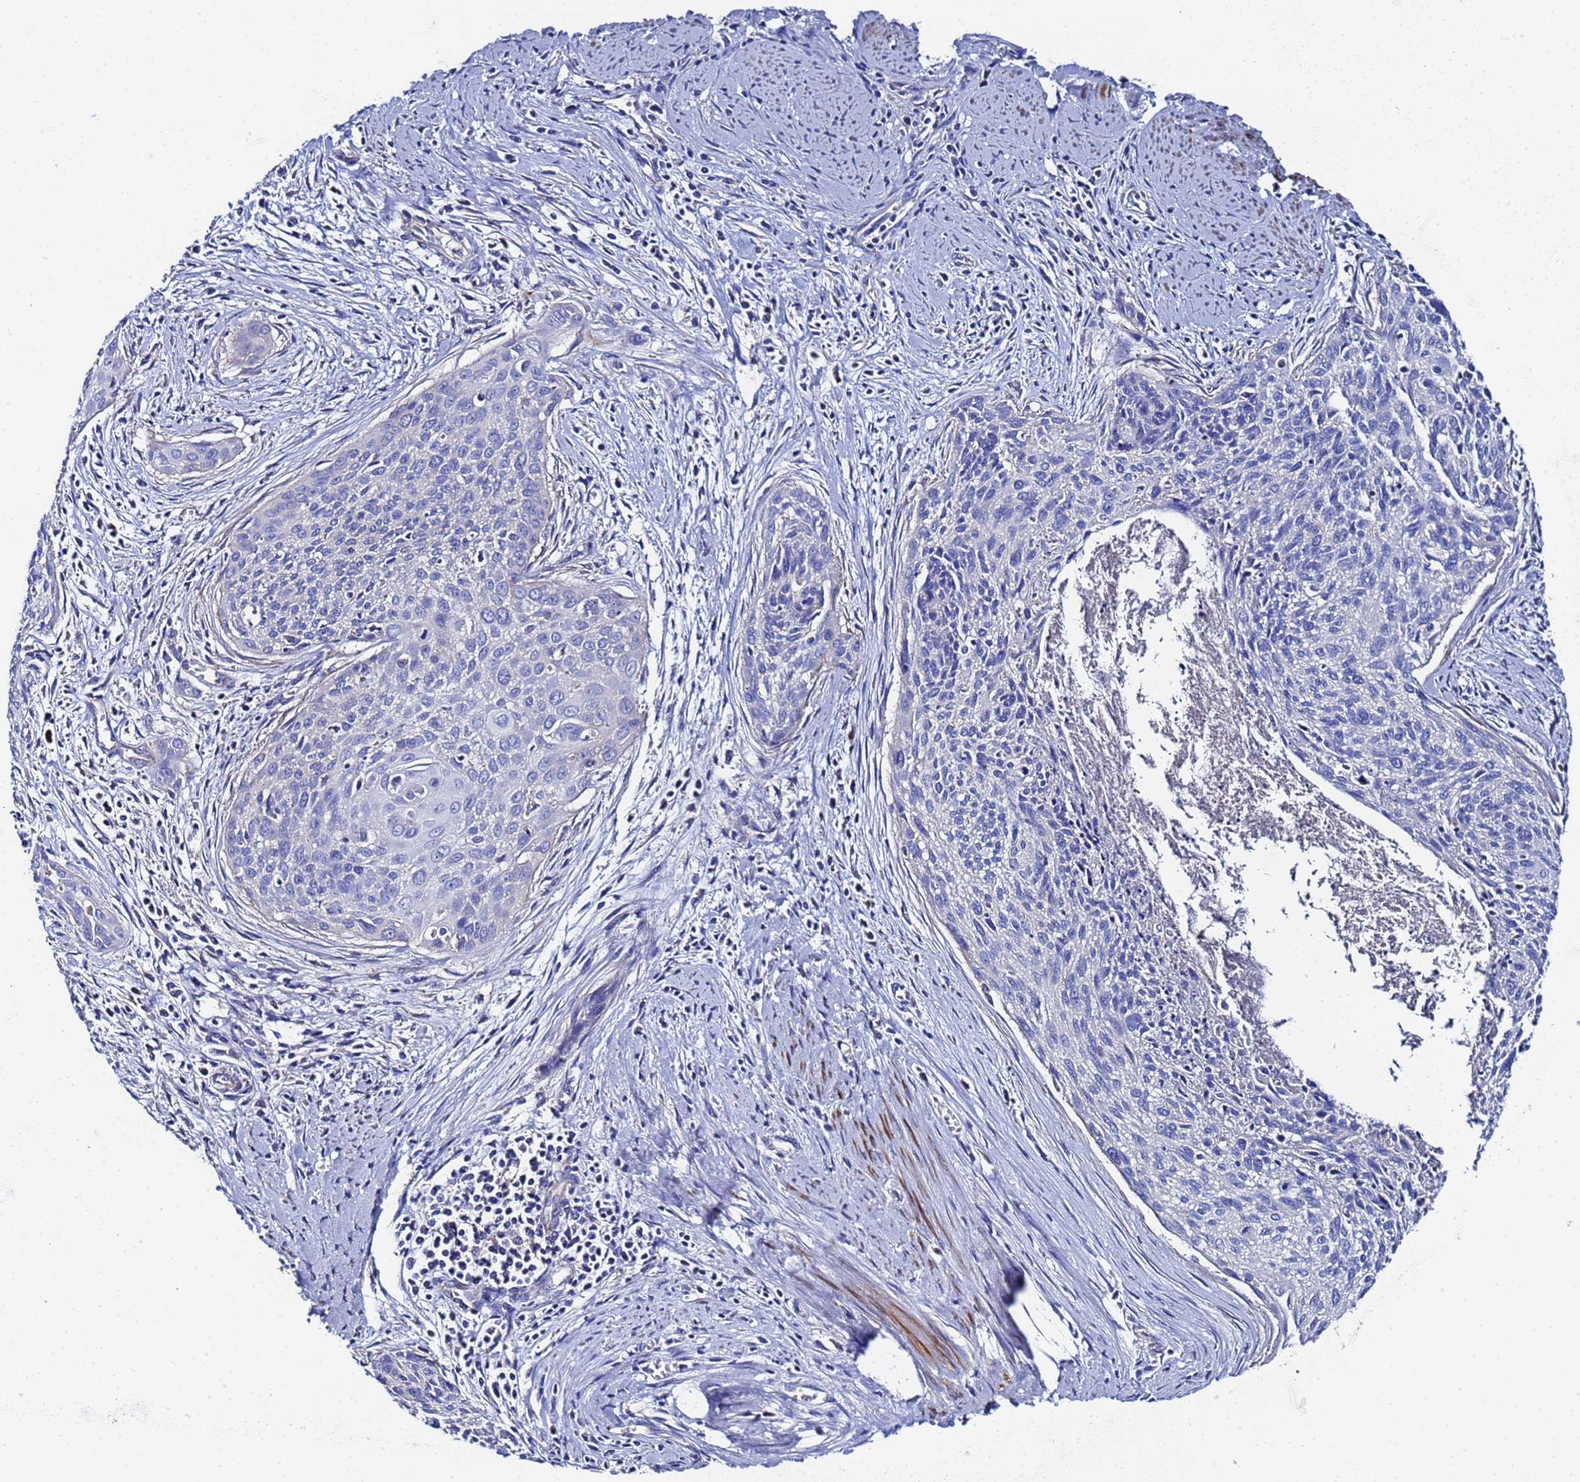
{"staining": {"intensity": "negative", "quantity": "none", "location": "none"}, "tissue": "cervical cancer", "cell_type": "Tumor cells", "image_type": "cancer", "snomed": [{"axis": "morphology", "description": "Squamous cell carcinoma, NOS"}, {"axis": "topography", "description": "Cervix"}], "caption": "The IHC image has no significant staining in tumor cells of cervical cancer (squamous cell carcinoma) tissue.", "gene": "FAHD2A", "patient": {"sex": "female", "age": 55}}